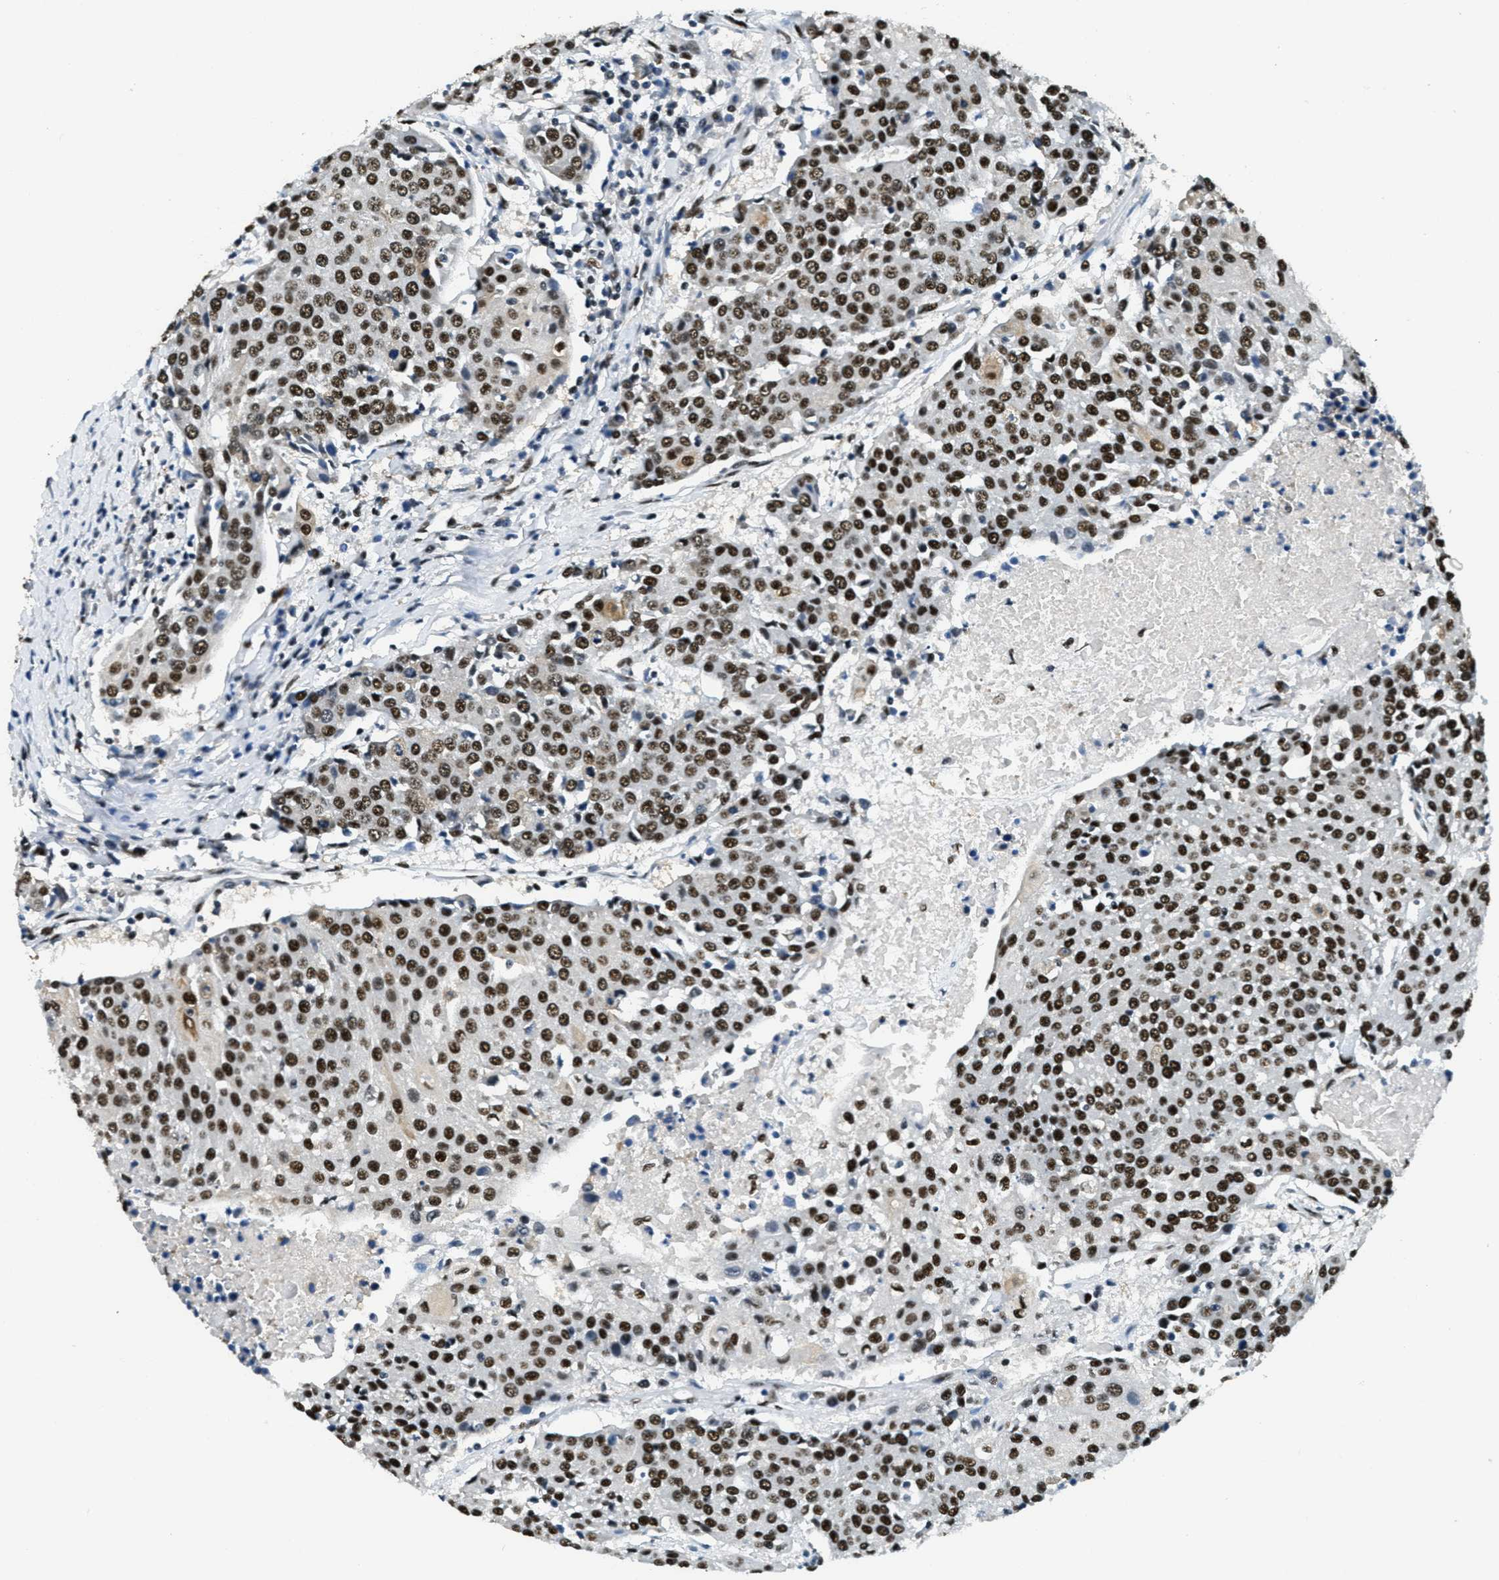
{"staining": {"intensity": "strong", "quantity": ">75%", "location": "nuclear"}, "tissue": "urothelial cancer", "cell_type": "Tumor cells", "image_type": "cancer", "snomed": [{"axis": "morphology", "description": "Urothelial carcinoma, High grade"}, {"axis": "topography", "description": "Urinary bladder"}], "caption": "Protein staining displays strong nuclear positivity in about >75% of tumor cells in urothelial cancer. The protein is stained brown, and the nuclei are stained in blue (DAB (3,3'-diaminobenzidine) IHC with brightfield microscopy, high magnification).", "gene": "SSB", "patient": {"sex": "female", "age": 85}}